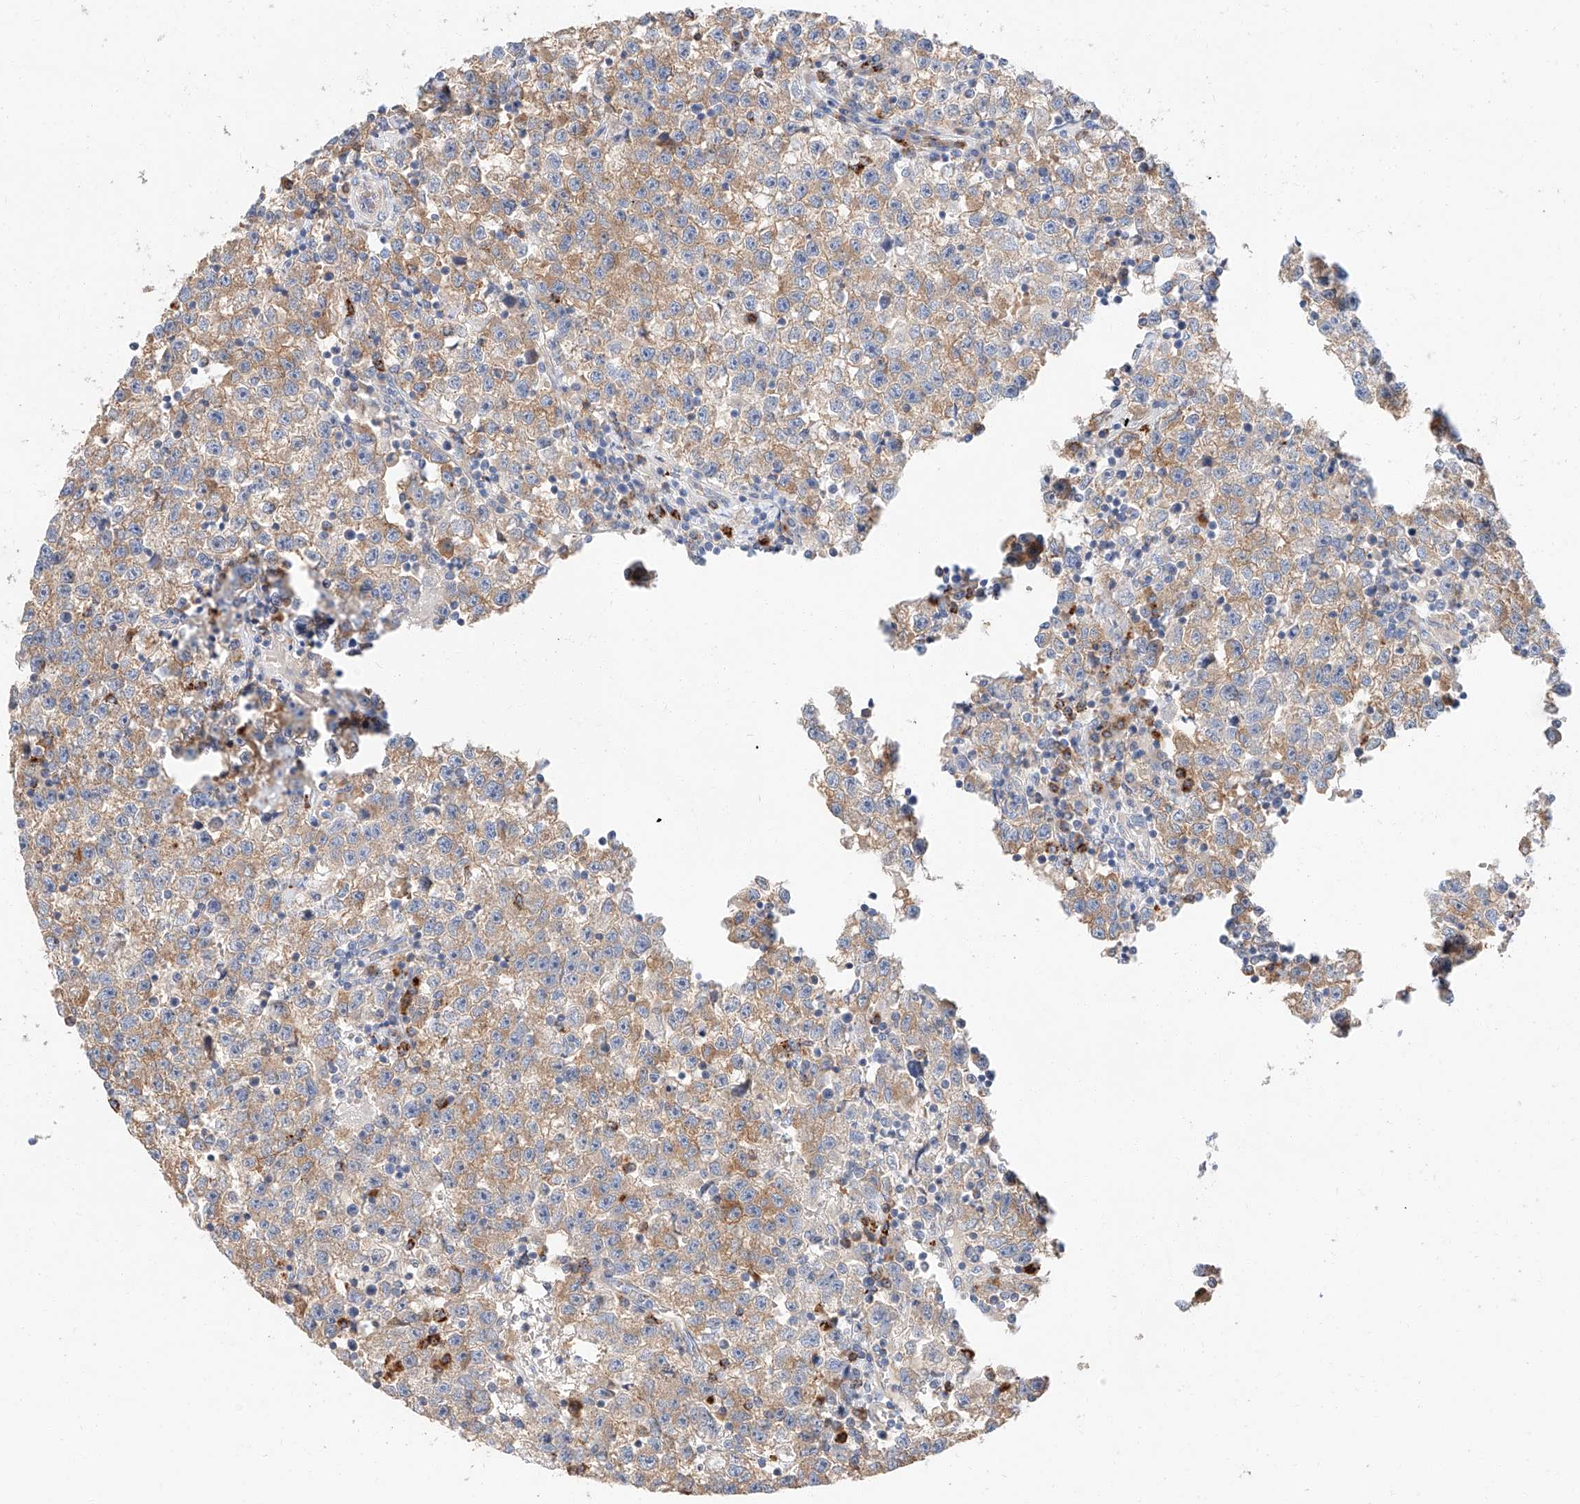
{"staining": {"intensity": "moderate", "quantity": ">75%", "location": "cytoplasmic/membranous"}, "tissue": "testis cancer", "cell_type": "Tumor cells", "image_type": "cancer", "snomed": [{"axis": "morphology", "description": "Seminoma, NOS"}, {"axis": "topography", "description": "Testis"}], "caption": "A medium amount of moderate cytoplasmic/membranous staining is identified in approximately >75% of tumor cells in testis cancer (seminoma) tissue.", "gene": "GLMN", "patient": {"sex": "male", "age": 22}}